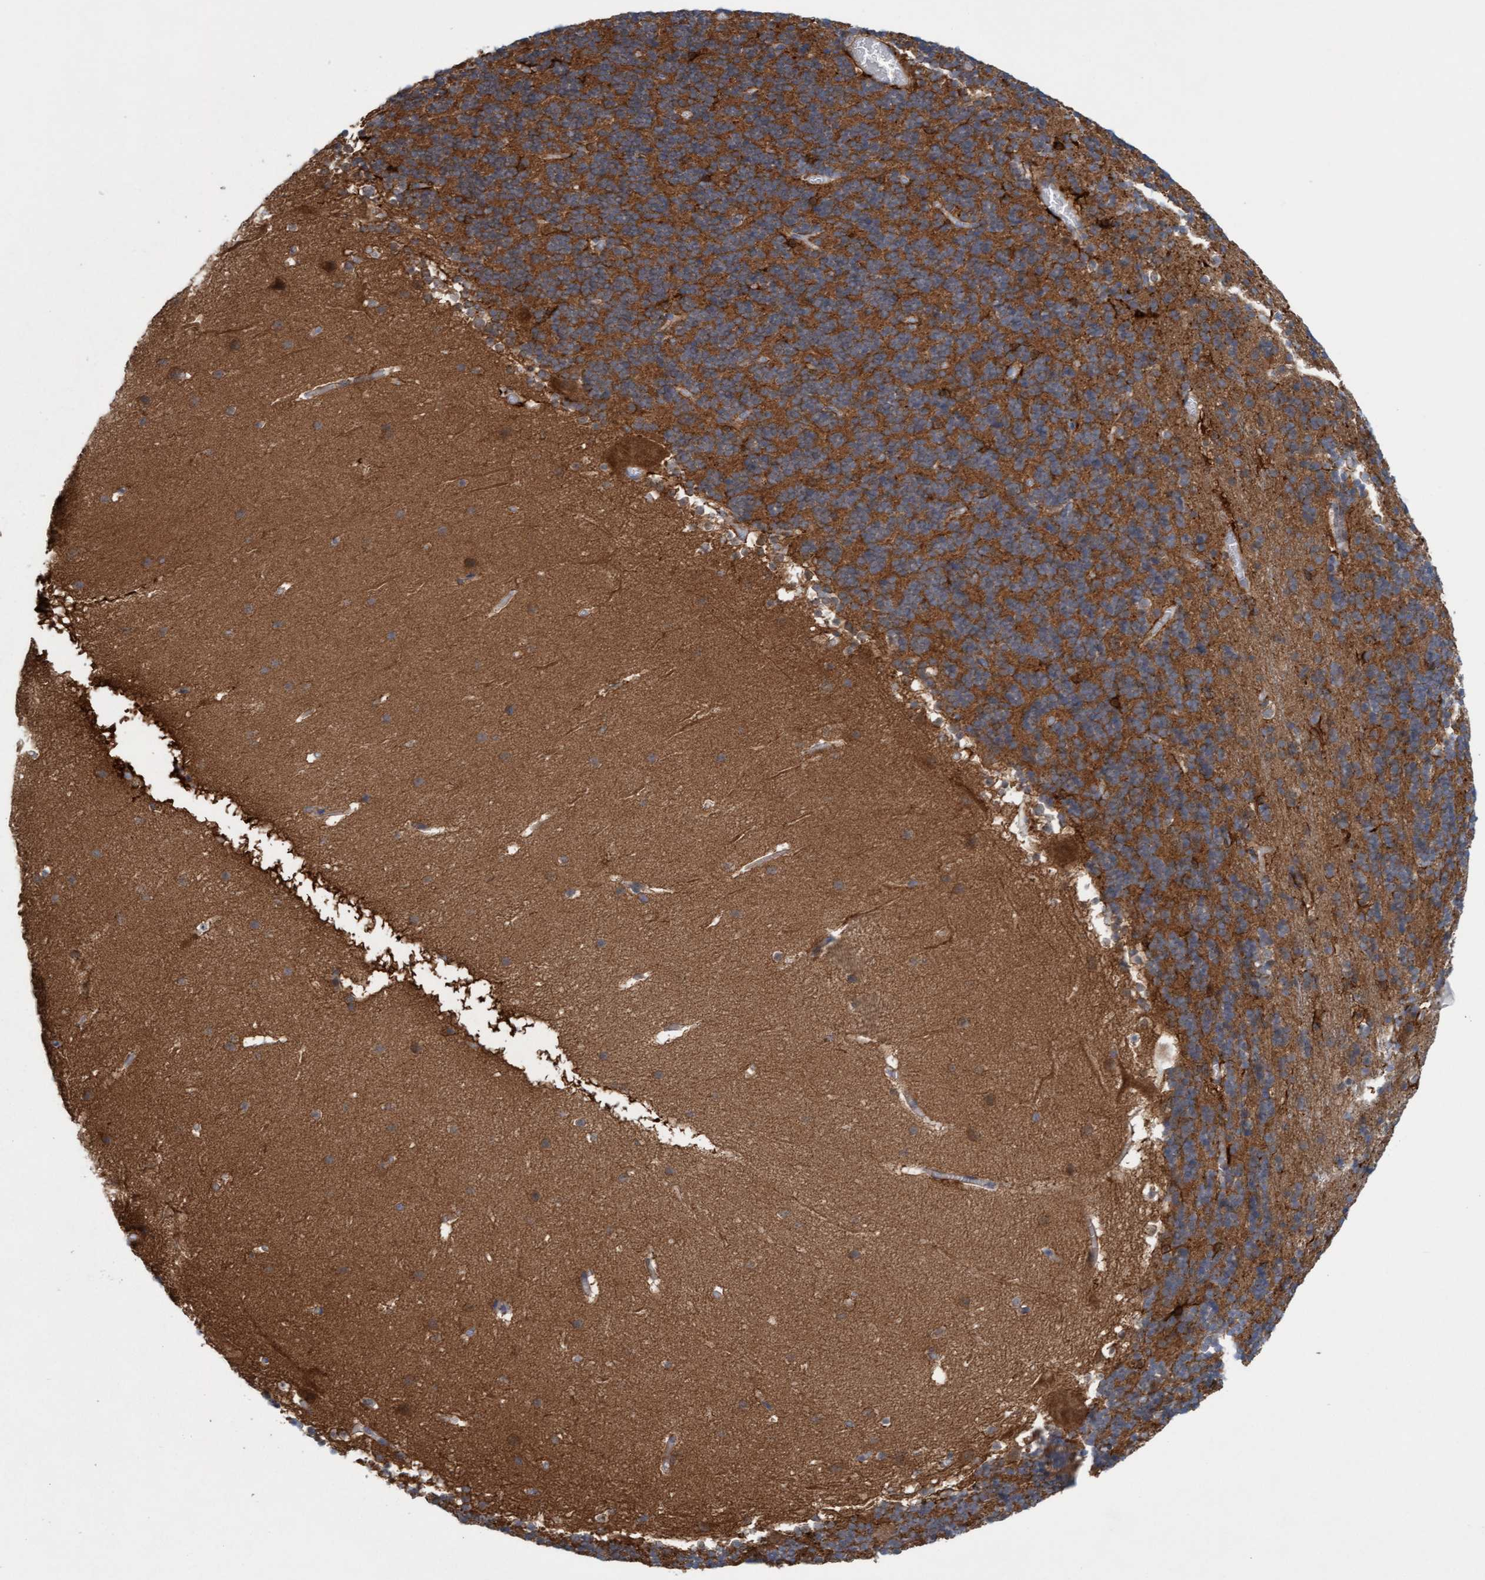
{"staining": {"intensity": "strong", "quantity": ">75%", "location": "cytoplasmic/membranous"}, "tissue": "cerebellum", "cell_type": "Cells in granular layer", "image_type": "normal", "snomed": [{"axis": "morphology", "description": "Normal tissue, NOS"}, {"axis": "topography", "description": "Cerebellum"}], "caption": "Unremarkable cerebellum was stained to show a protein in brown. There is high levels of strong cytoplasmic/membranous staining in about >75% of cells in granular layer. (Stains: DAB in brown, nuclei in blue, Microscopy: brightfield microscopy at high magnification).", "gene": "KLHL25", "patient": {"sex": "male", "age": 45}}